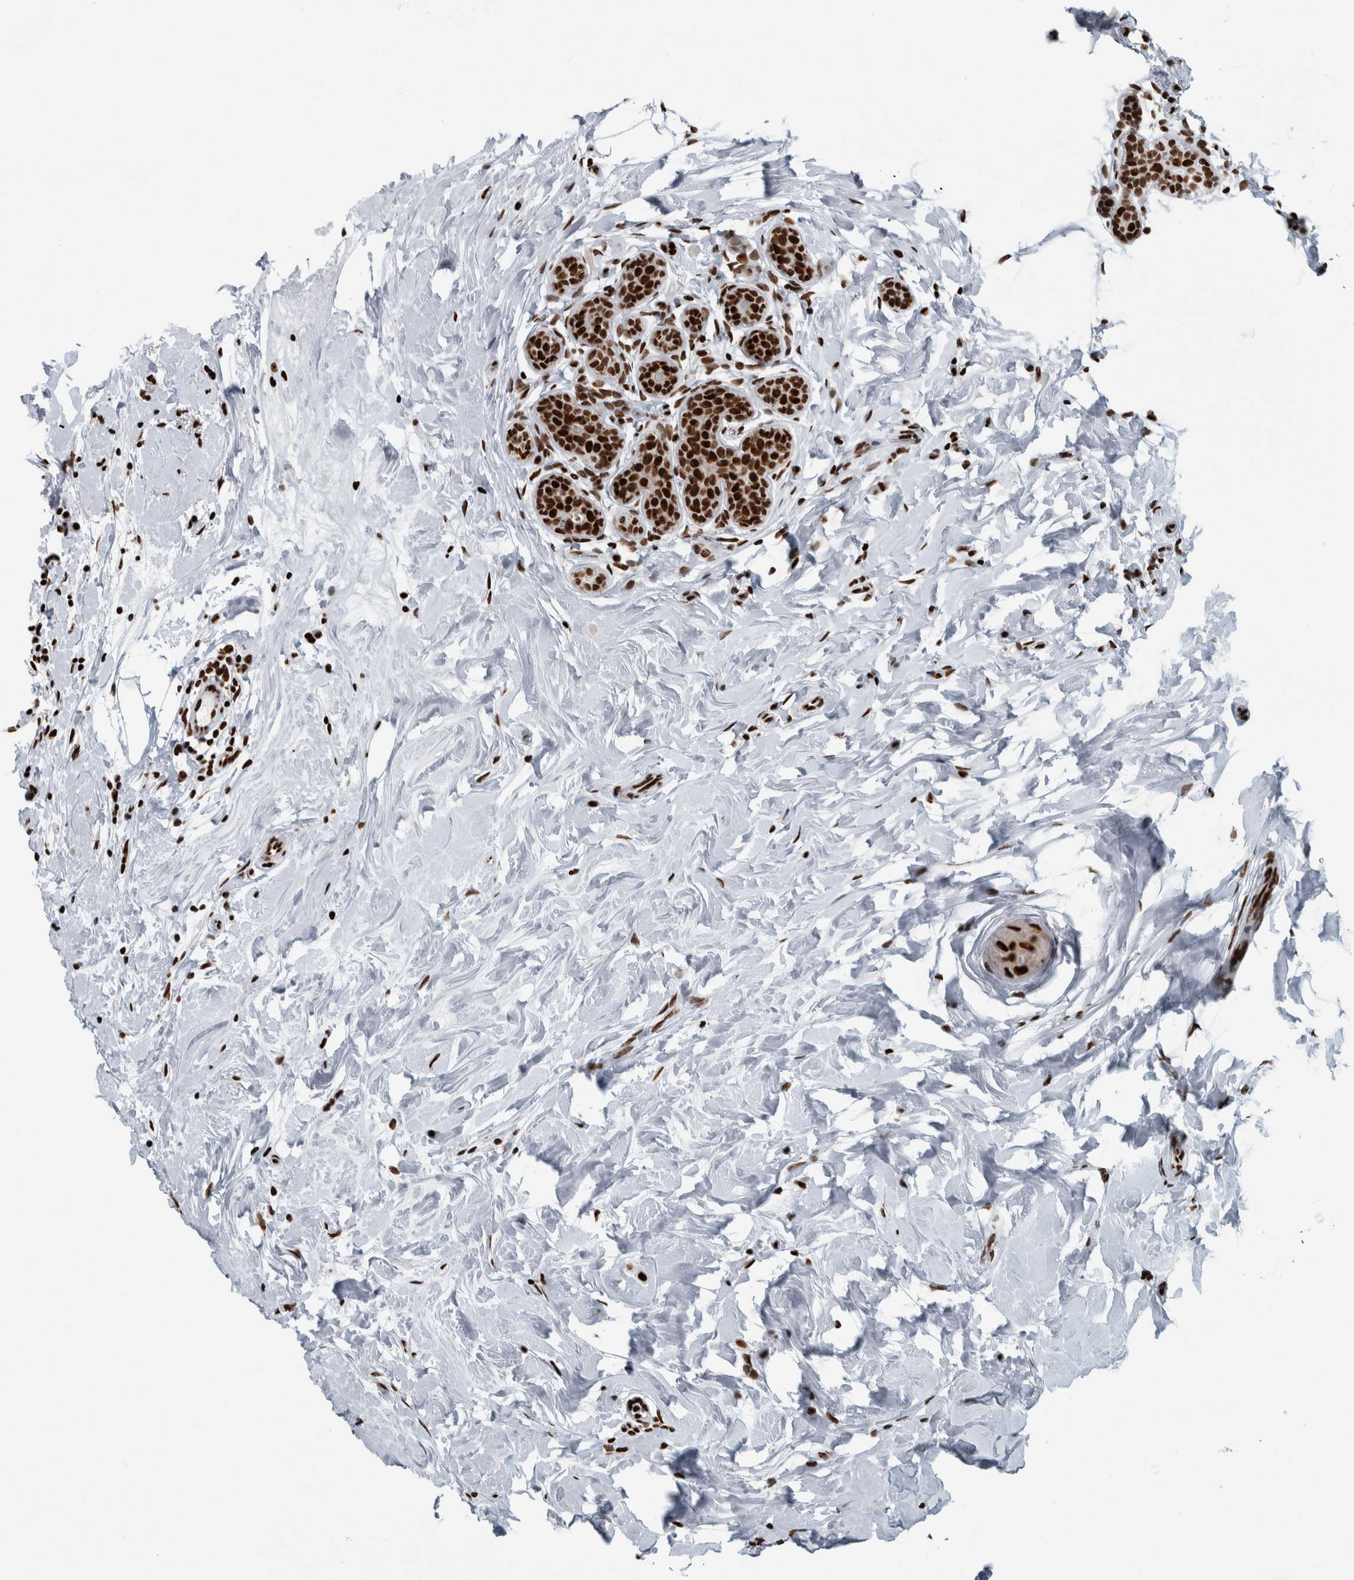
{"staining": {"intensity": "strong", "quantity": ">75%", "location": "nuclear"}, "tissue": "breast cancer", "cell_type": "Tumor cells", "image_type": "cancer", "snomed": [{"axis": "morphology", "description": "Lobular carcinoma, in situ"}, {"axis": "morphology", "description": "Lobular carcinoma"}, {"axis": "topography", "description": "Breast"}], "caption": "Brown immunohistochemical staining in human lobular carcinoma in situ (breast) exhibits strong nuclear positivity in approximately >75% of tumor cells.", "gene": "DNMT3A", "patient": {"sex": "female", "age": 41}}